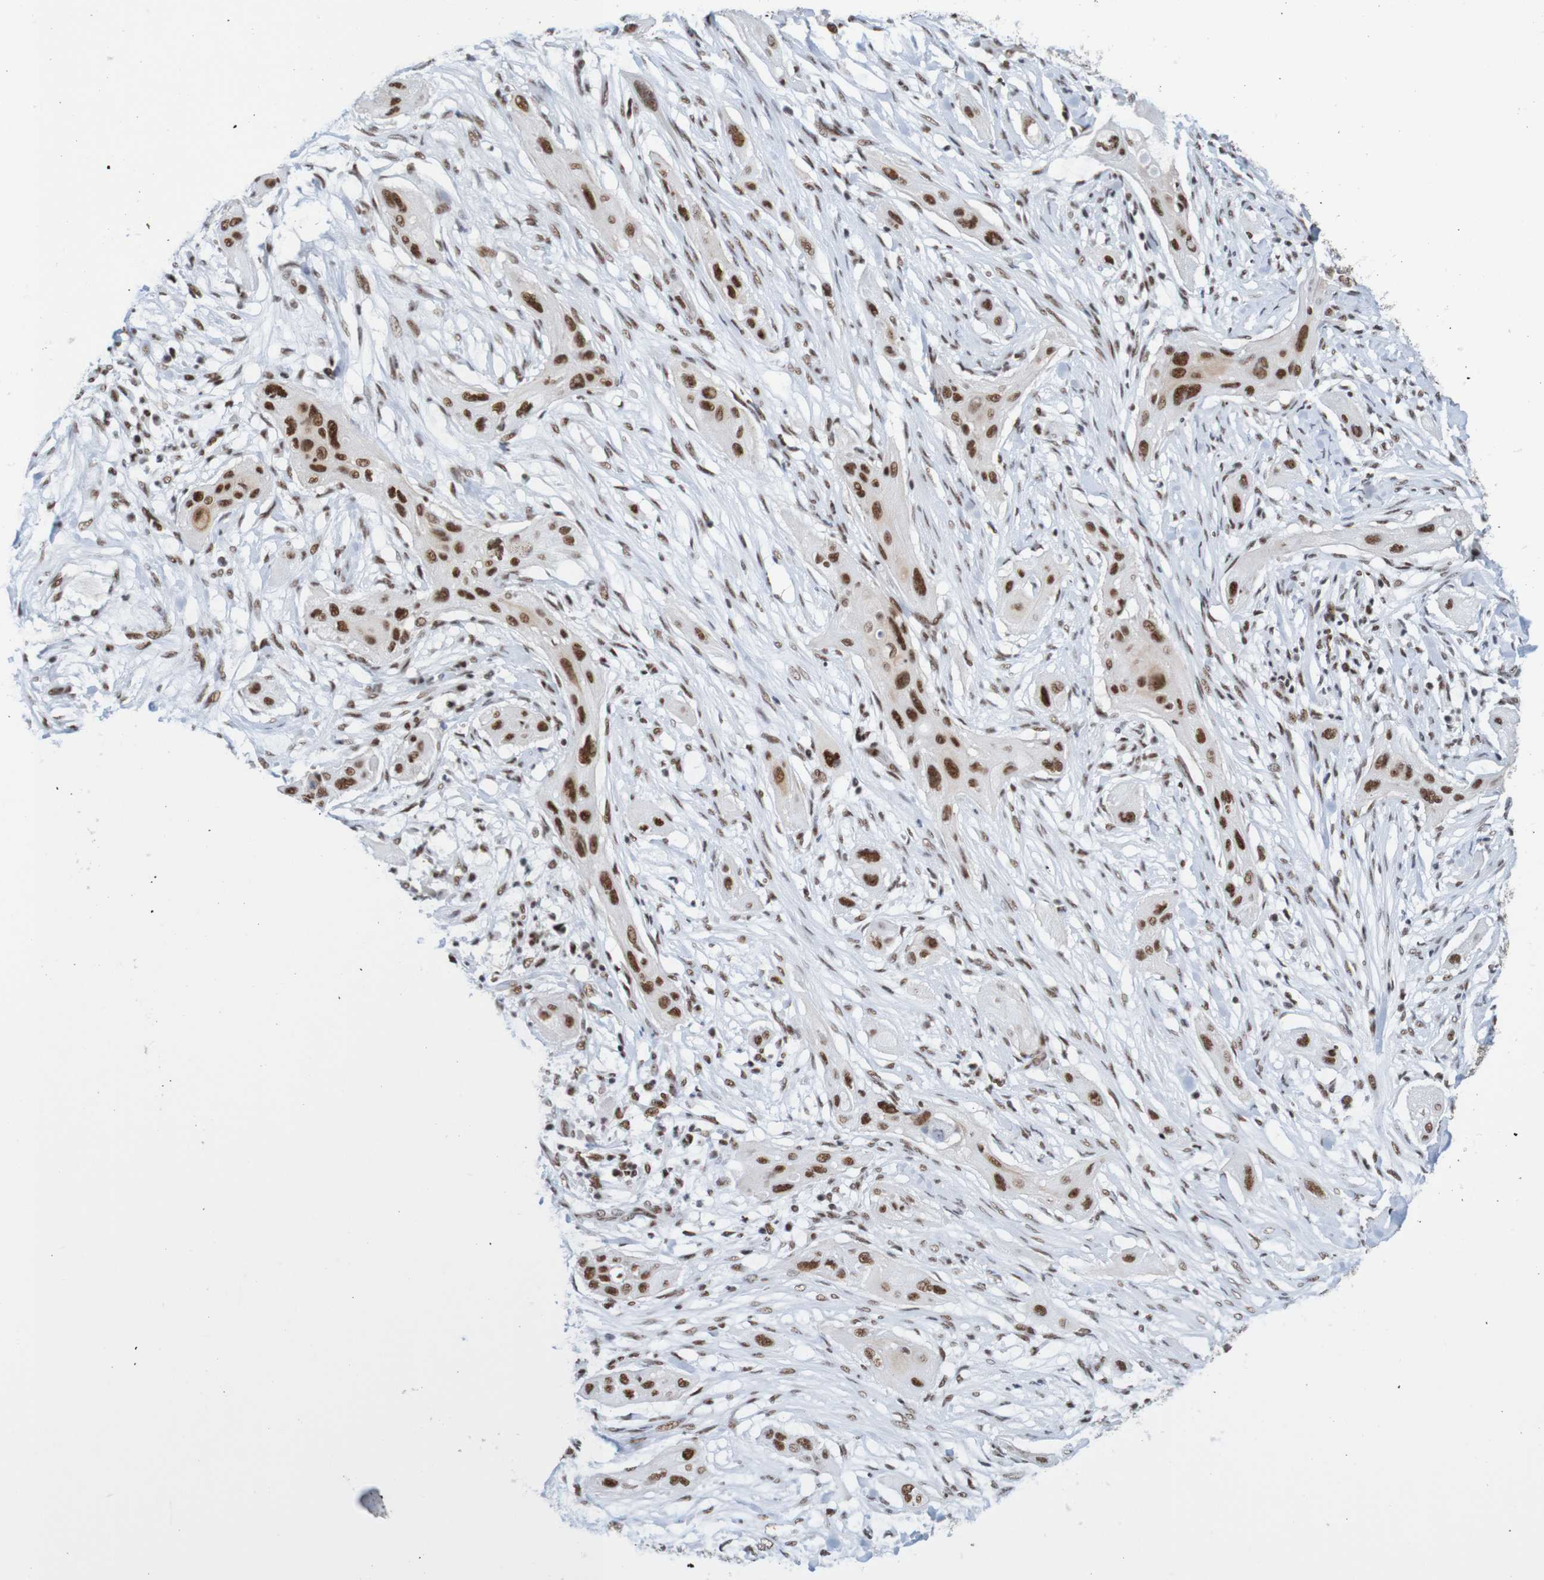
{"staining": {"intensity": "strong", "quantity": ">75%", "location": "nuclear"}, "tissue": "lung cancer", "cell_type": "Tumor cells", "image_type": "cancer", "snomed": [{"axis": "morphology", "description": "Squamous cell carcinoma, NOS"}, {"axis": "topography", "description": "Lung"}], "caption": "IHC of squamous cell carcinoma (lung) displays high levels of strong nuclear expression in about >75% of tumor cells.", "gene": "THRAP3", "patient": {"sex": "female", "age": 47}}